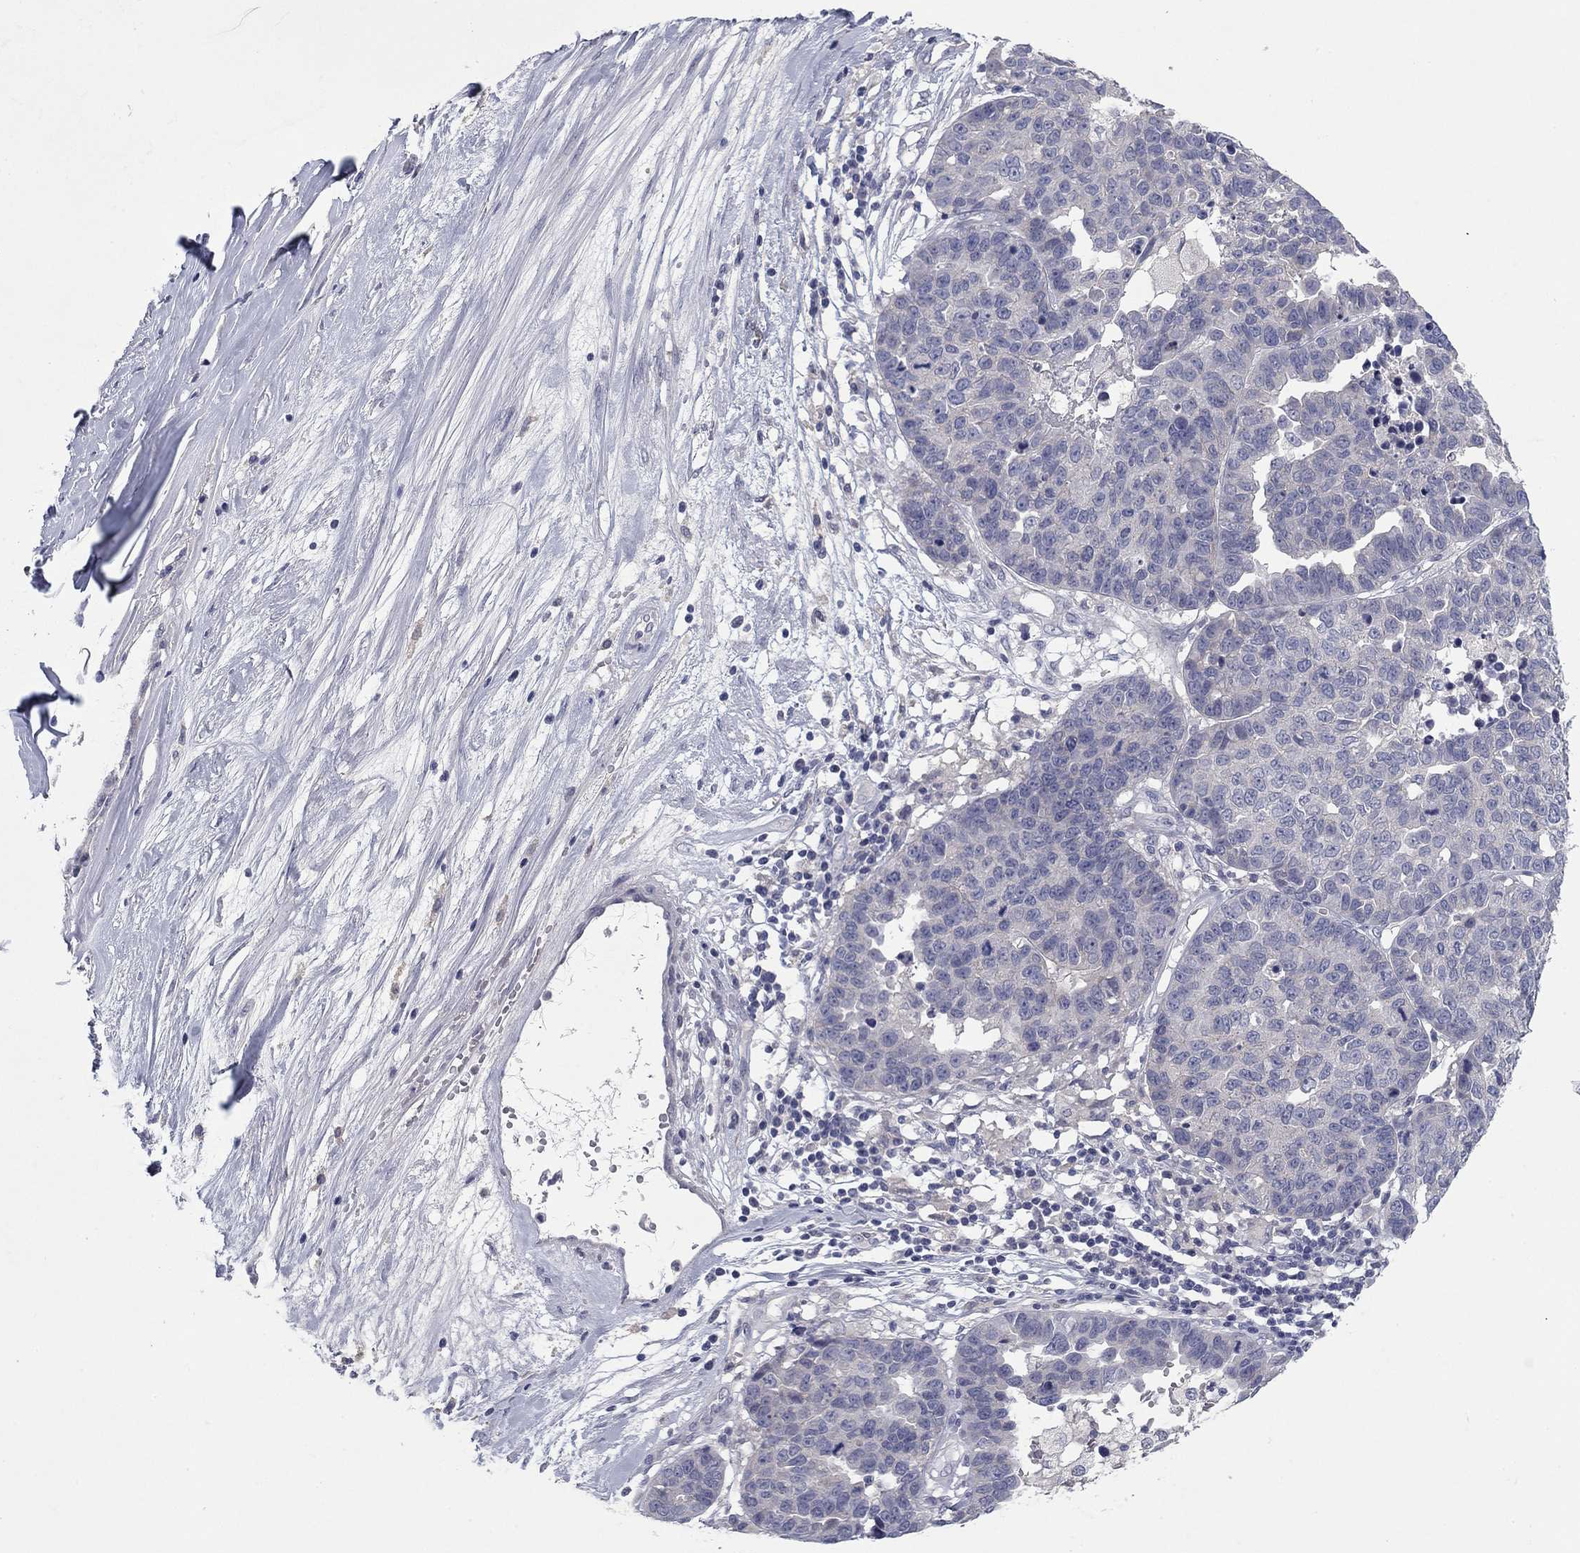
{"staining": {"intensity": "negative", "quantity": "none", "location": "none"}, "tissue": "ovarian cancer", "cell_type": "Tumor cells", "image_type": "cancer", "snomed": [{"axis": "morphology", "description": "Cystadenocarcinoma, serous, NOS"}, {"axis": "topography", "description": "Ovary"}], "caption": "Tumor cells are negative for brown protein staining in ovarian cancer (serous cystadenocarcinoma).", "gene": "CNTNAP4", "patient": {"sex": "female", "age": 87}}